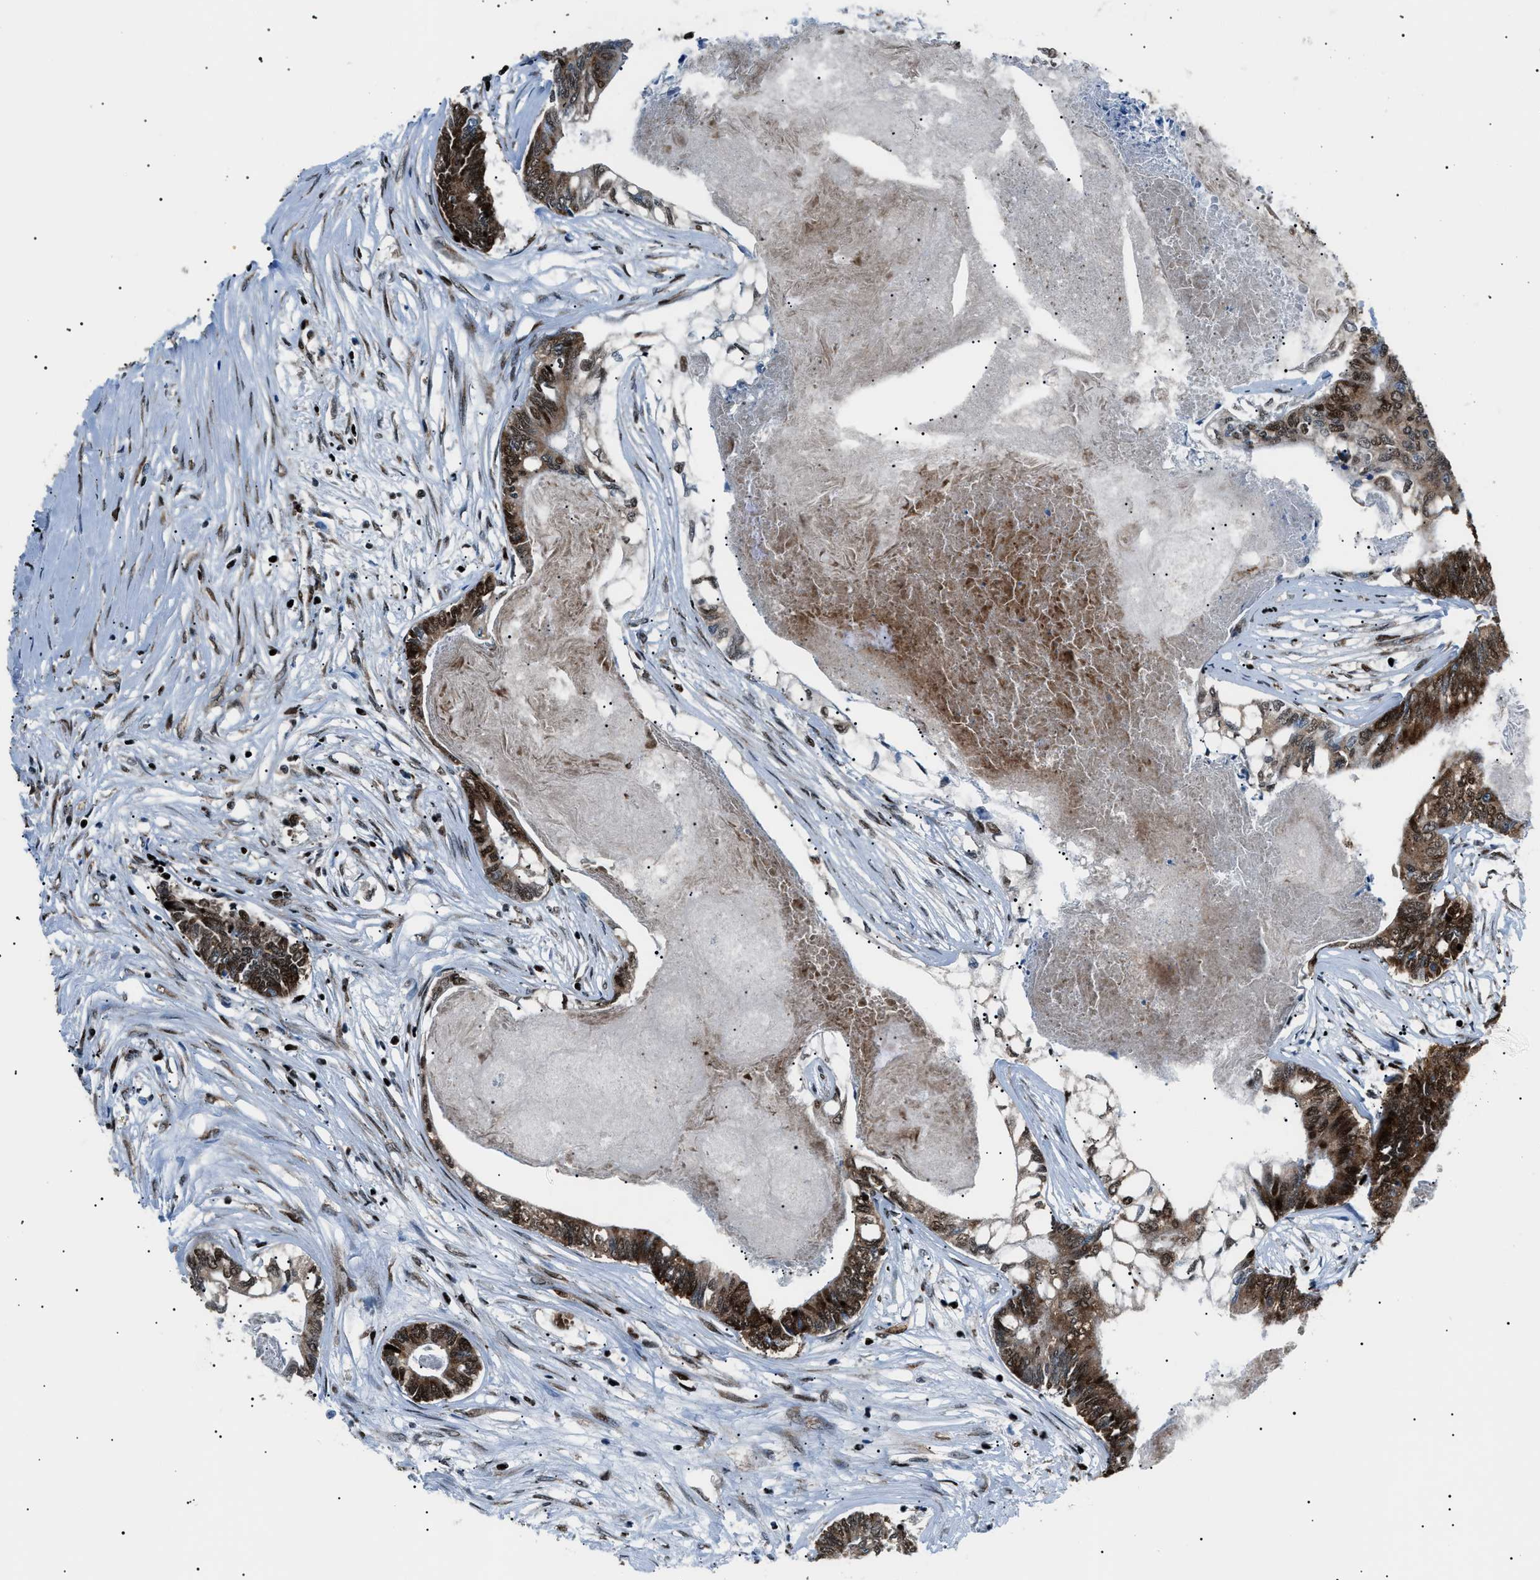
{"staining": {"intensity": "moderate", "quantity": ">75%", "location": "cytoplasmic/membranous,nuclear"}, "tissue": "colorectal cancer", "cell_type": "Tumor cells", "image_type": "cancer", "snomed": [{"axis": "morphology", "description": "Adenocarcinoma, NOS"}, {"axis": "topography", "description": "Rectum"}], "caption": "Immunohistochemistry (IHC) (DAB) staining of human colorectal cancer reveals moderate cytoplasmic/membranous and nuclear protein staining in approximately >75% of tumor cells. The staining was performed using DAB (3,3'-diaminobenzidine), with brown indicating positive protein expression. Nuclei are stained blue with hematoxylin.", "gene": "HNRNPK", "patient": {"sex": "male", "age": 63}}